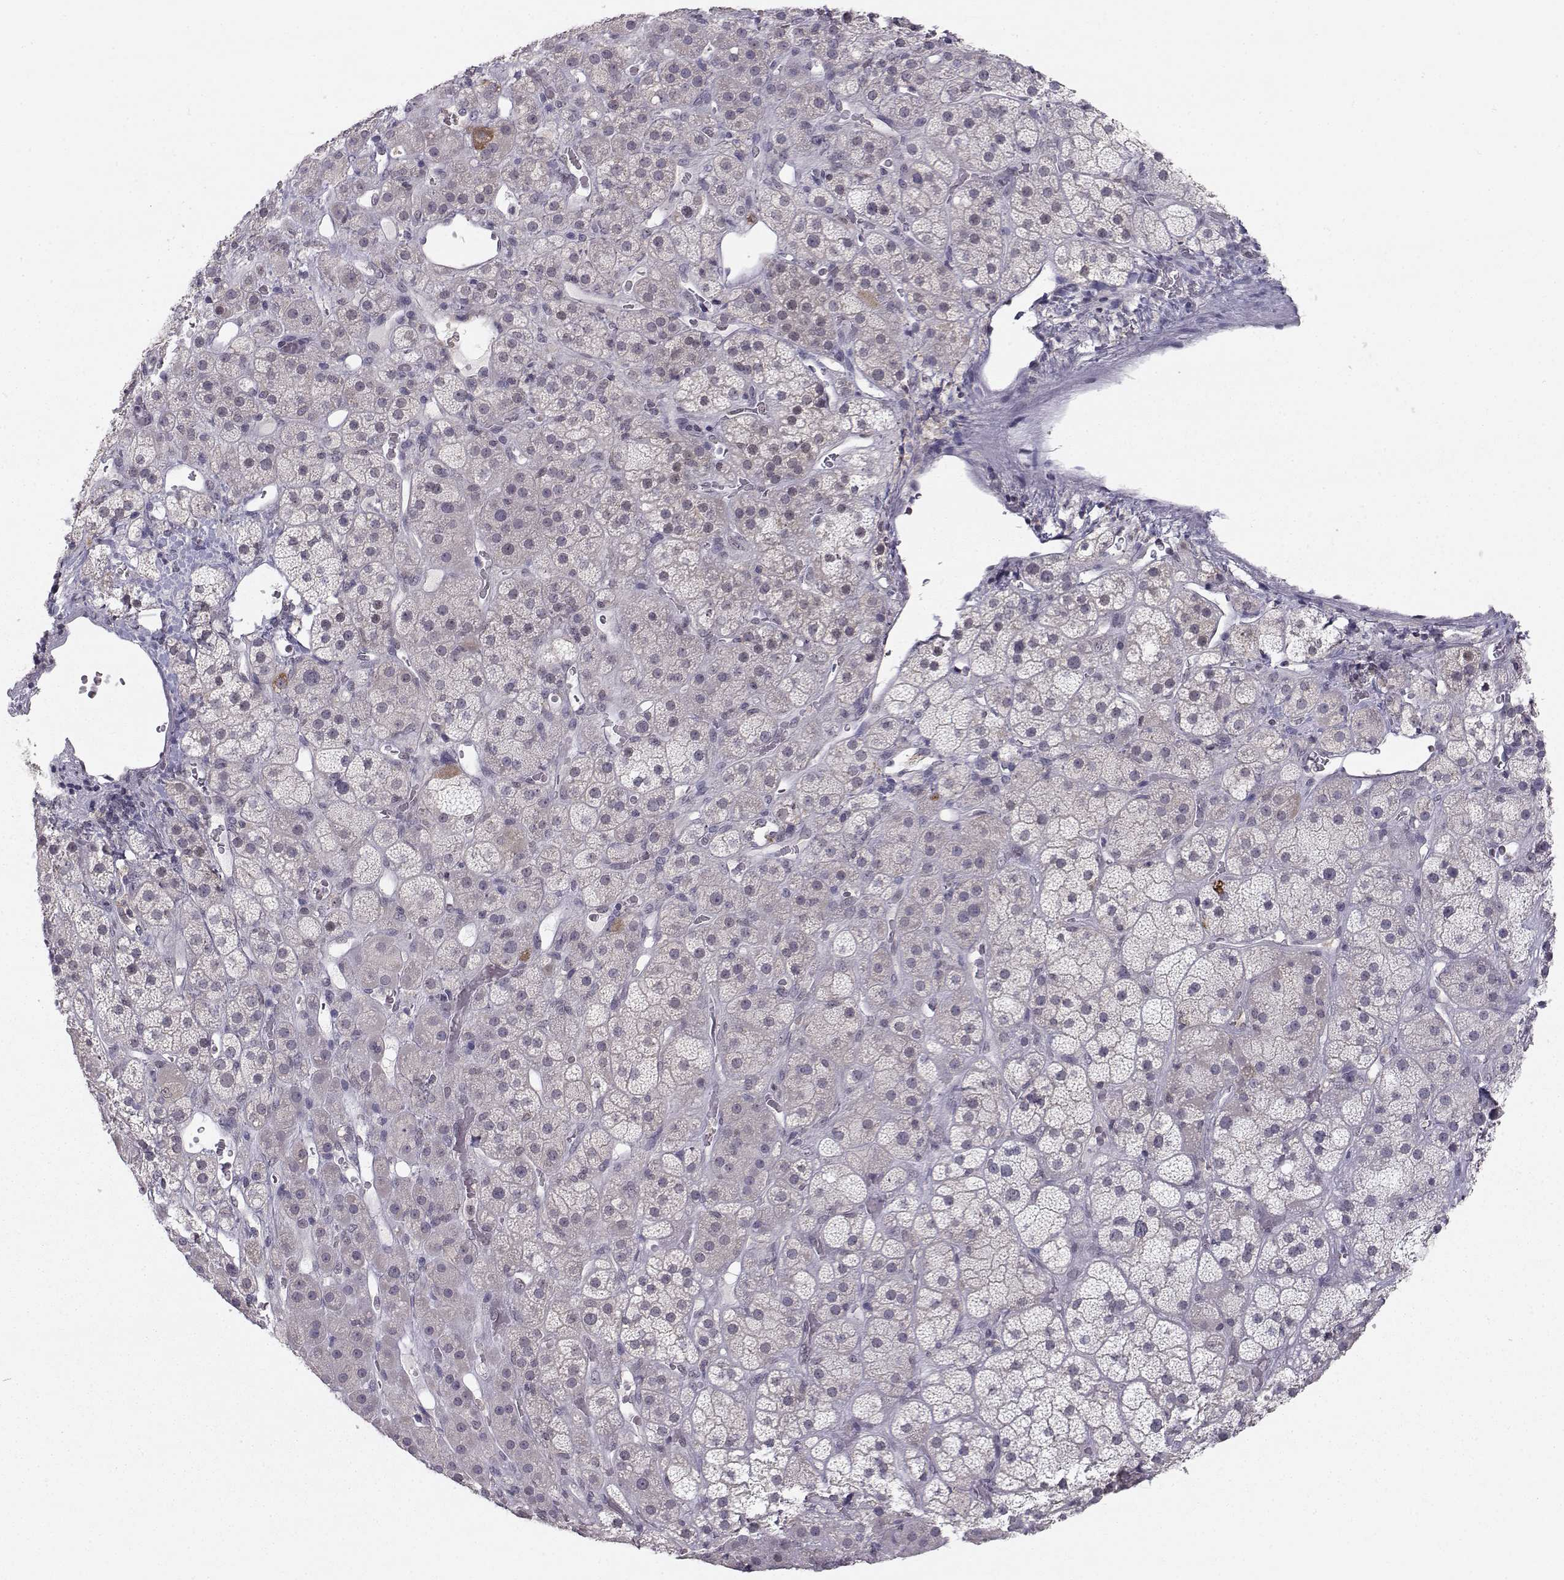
{"staining": {"intensity": "negative", "quantity": "none", "location": "none"}, "tissue": "adrenal gland", "cell_type": "Glandular cells", "image_type": "normal", "snomed": [{"axis": "morphology", "description": "Normal tissue, NOS"}, {"axis": "topography", "description": "Adrenal gland"}], "caption": "An immunohistochemistry (IHC) photomicrograph of unremarkable adrenal gland is shown. There is no staining in glandular cells of adrenal gland. (DAB immunohistochemistry (IHC) with hematoxylin counter stain).", "gene": "KIF13B", "patient": {"sex": "male", "age": 57}}